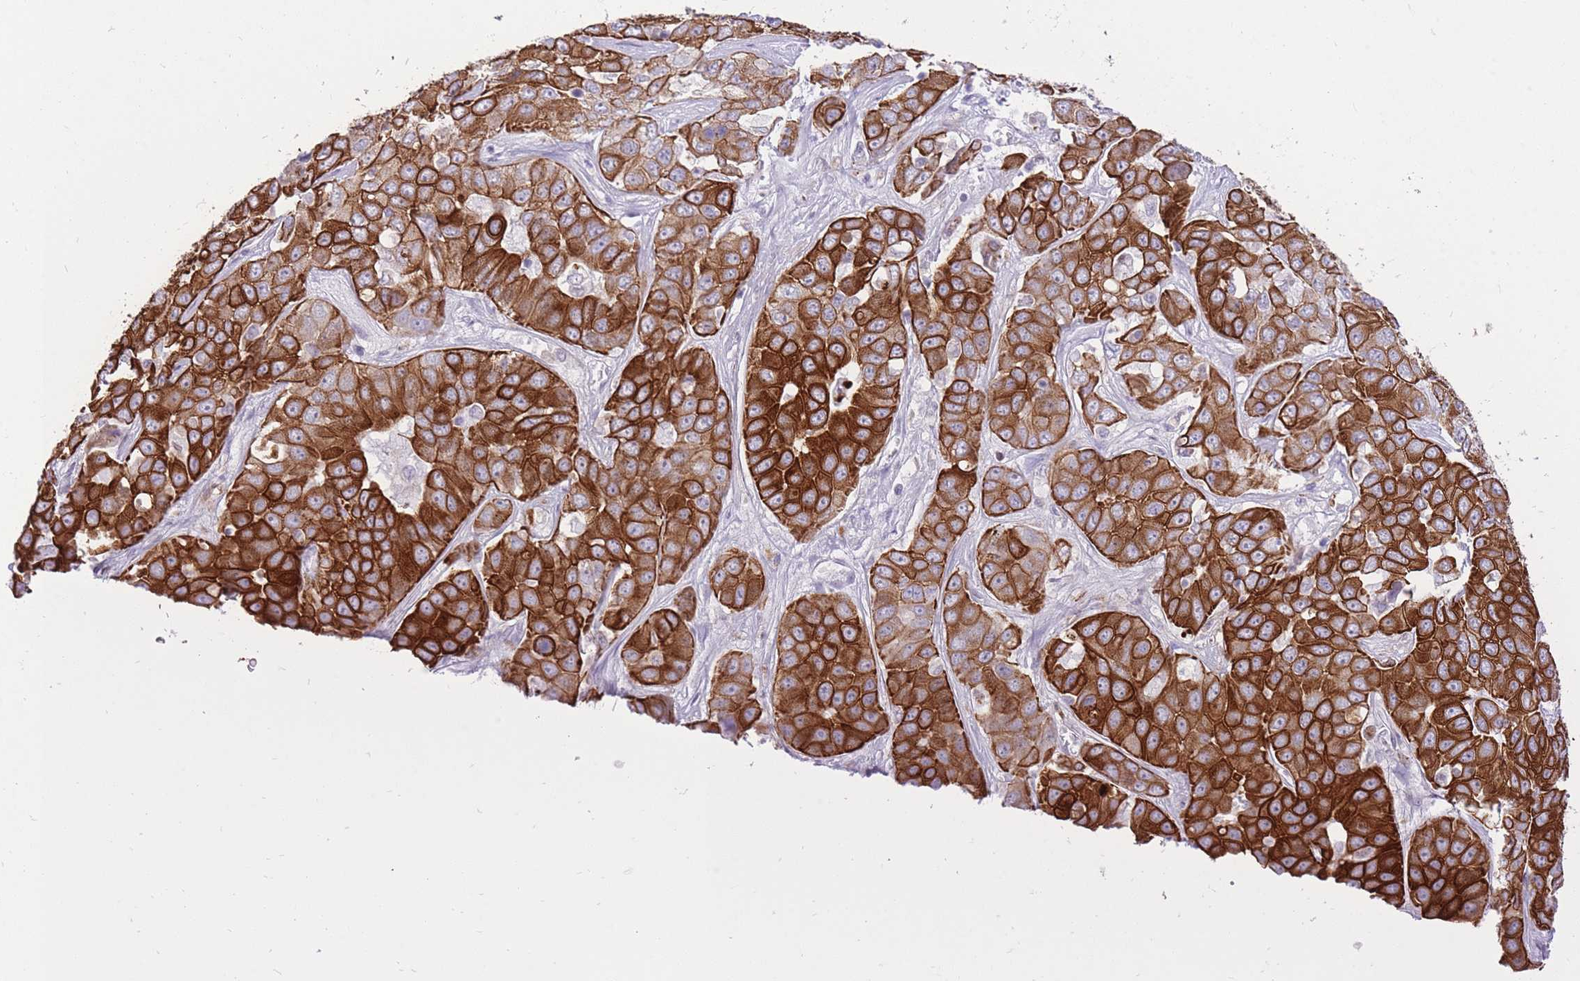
{"staining": {"intensity": "strong", "quantity": ">75%", "location": "cytoplasmic/membranous"}, "tissue": "liver cancer", "cell_type": "Tumor cells", "image_type": "cancer", "snomed": [{"axis": "morphology", "description": "Cholangiocarcinoma"}, {"axis": "topography", "description": "Liver"}], "caption": "Immunohistochemistry image of liver cancer stained for a protein (brown), which reveals high levels of strong cytoplasmic/membranous staining in approximately >75% of tumor cells.", "gene": "MEIS3", "patient": {"sex": "female", "age": 52}}